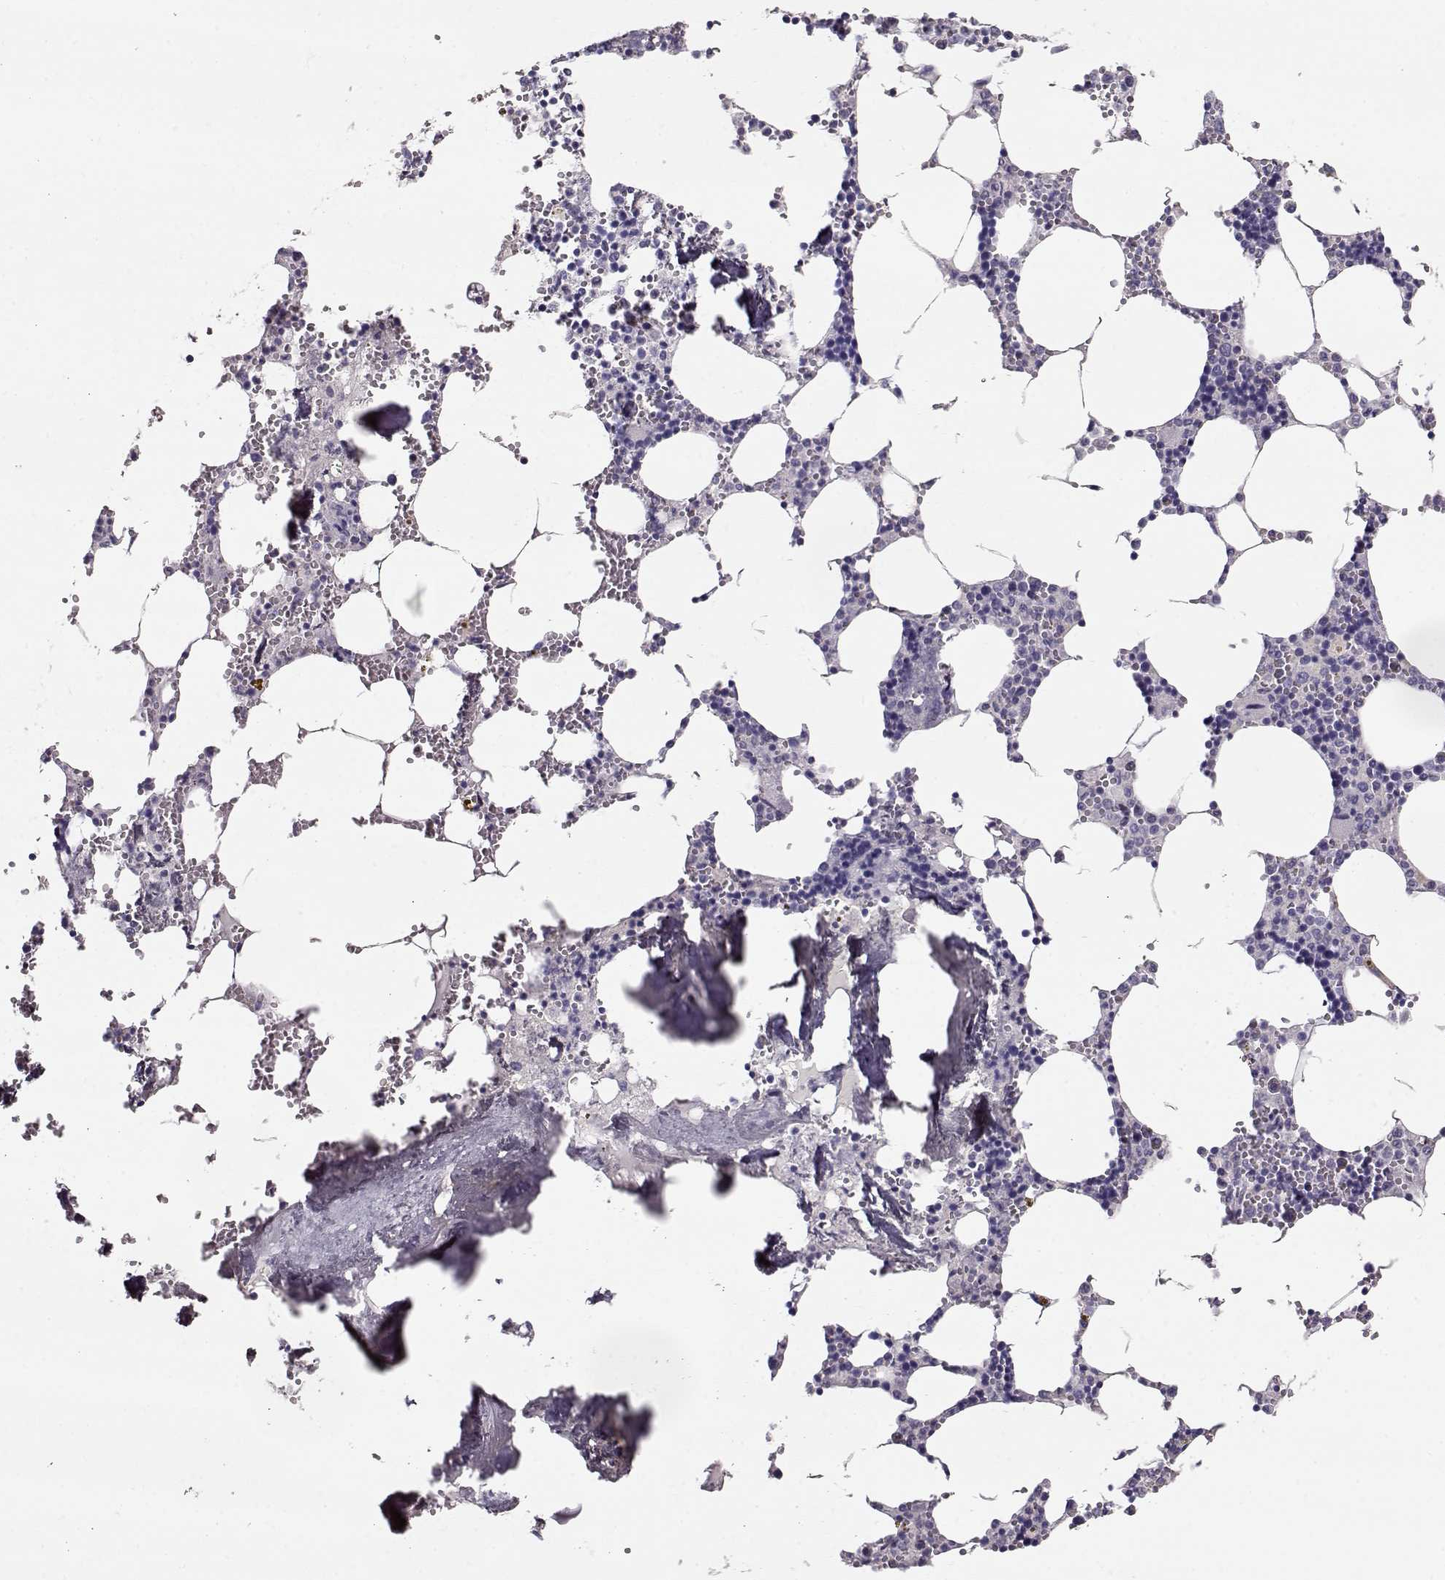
{"staining": {"intensity": "negative", "quantity": "none", "location": "none"}, "tissue": "bone marrow", "cell_type": "Hematopoietic cells", "image_type": "normal", "snomed": [{"axis": "morphology", "description": "Normal tissue, NOS"}, {"axis": "topography", "description": "Bone marrow"}], "caption": "This is a histopathology image of immunohistochemistry (IHC) staining of unremarkable bone marrow, which shows no positivity in hematopoietic cells.", "gene": "NDRG4", "patient": {"sex": "male", "age": 54}}